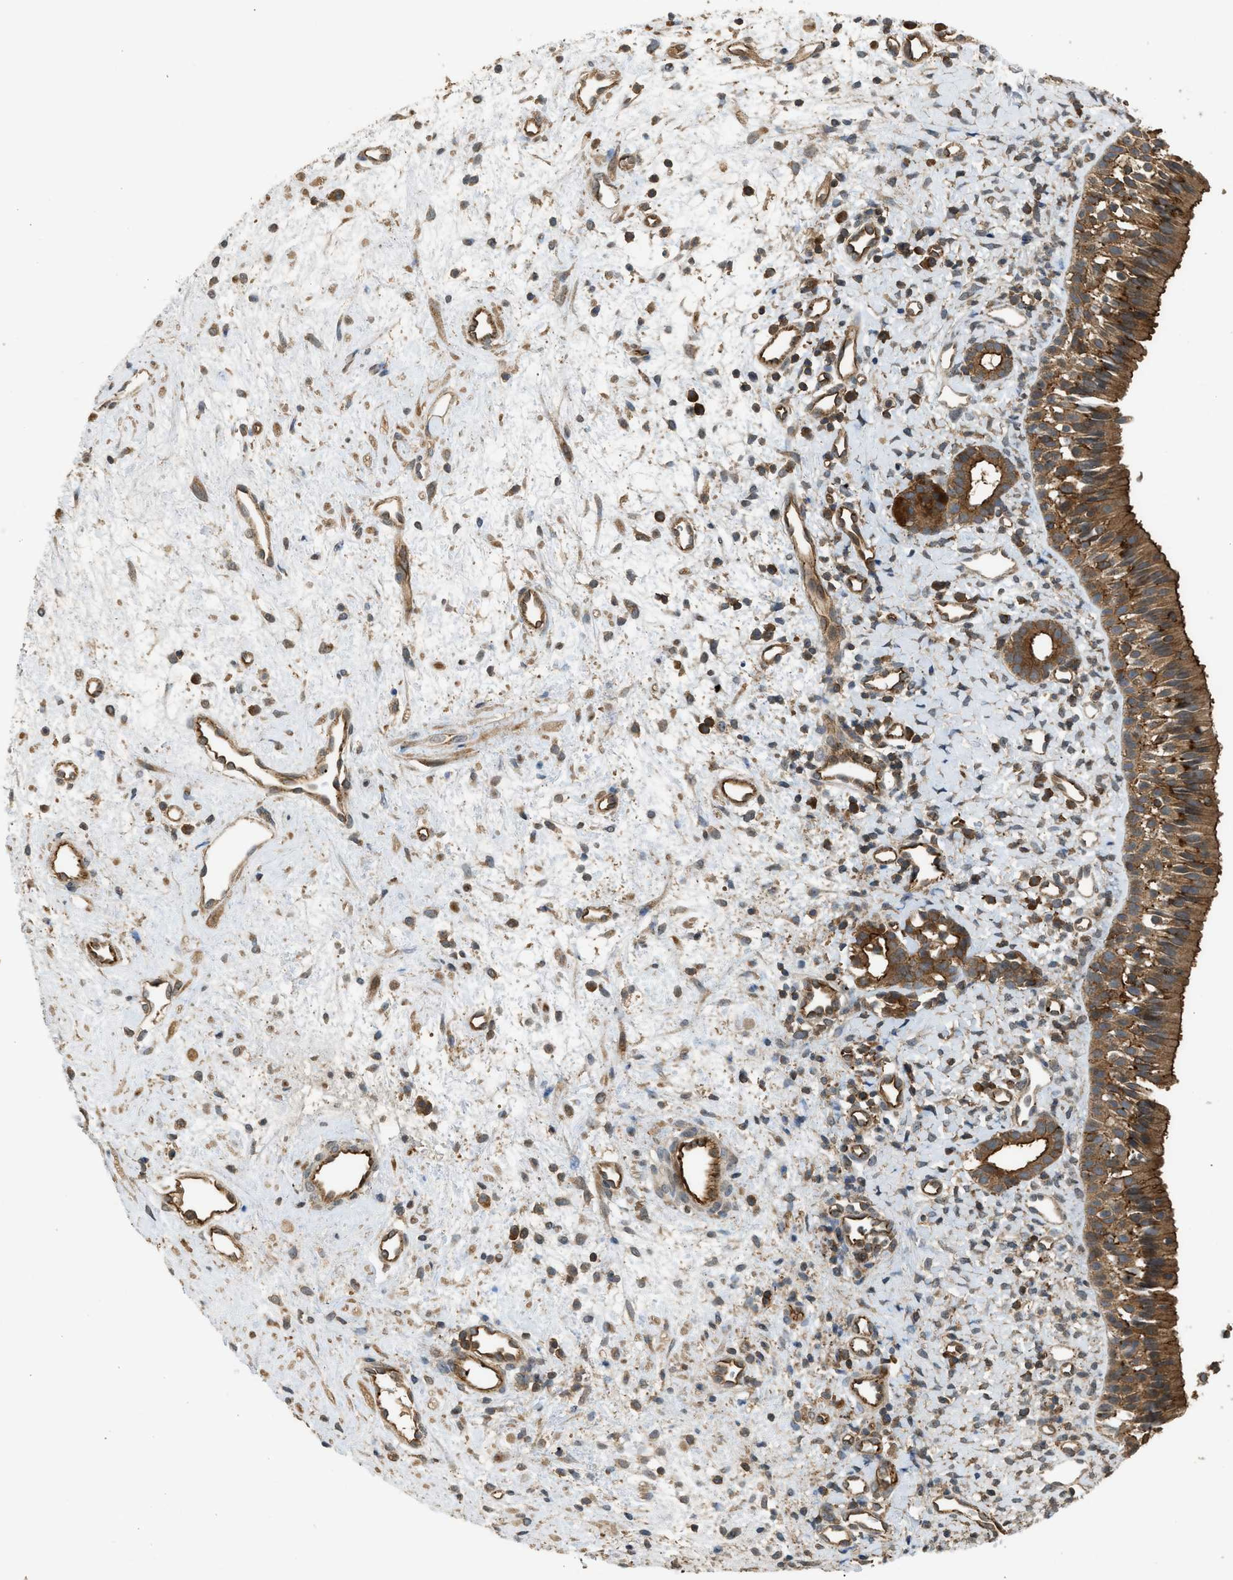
{"staining": {"intensity": "moderate", "quantity": ">75%", "location": "cytoplasmic/membranous"}, "tissue": "nasopharynx", "cell_type": "Respiratory epithelial cells", "image_type": "normal", "snomed": [{"axis": "morphology", "description": "Normal tissue, NOS"}, {"axis": "morphology", "description": "Inflammation, NOS"}, {"axis": "topography", "description": "Nasopharynx"}], "caption": "Immunohistochemistry (IHC) of benign human nasopharynx exhibits medium levels of moderate cytoplasmic/membranous expression in approximately >75% of respiratory epithelial cells. The staining is performed using DAB brown chromogen to label protein expression. The nuclei are counter-stained blue using hematoxylin.", "gene": "HIP1R", "patient": {"sex": "female", "age": 55}}